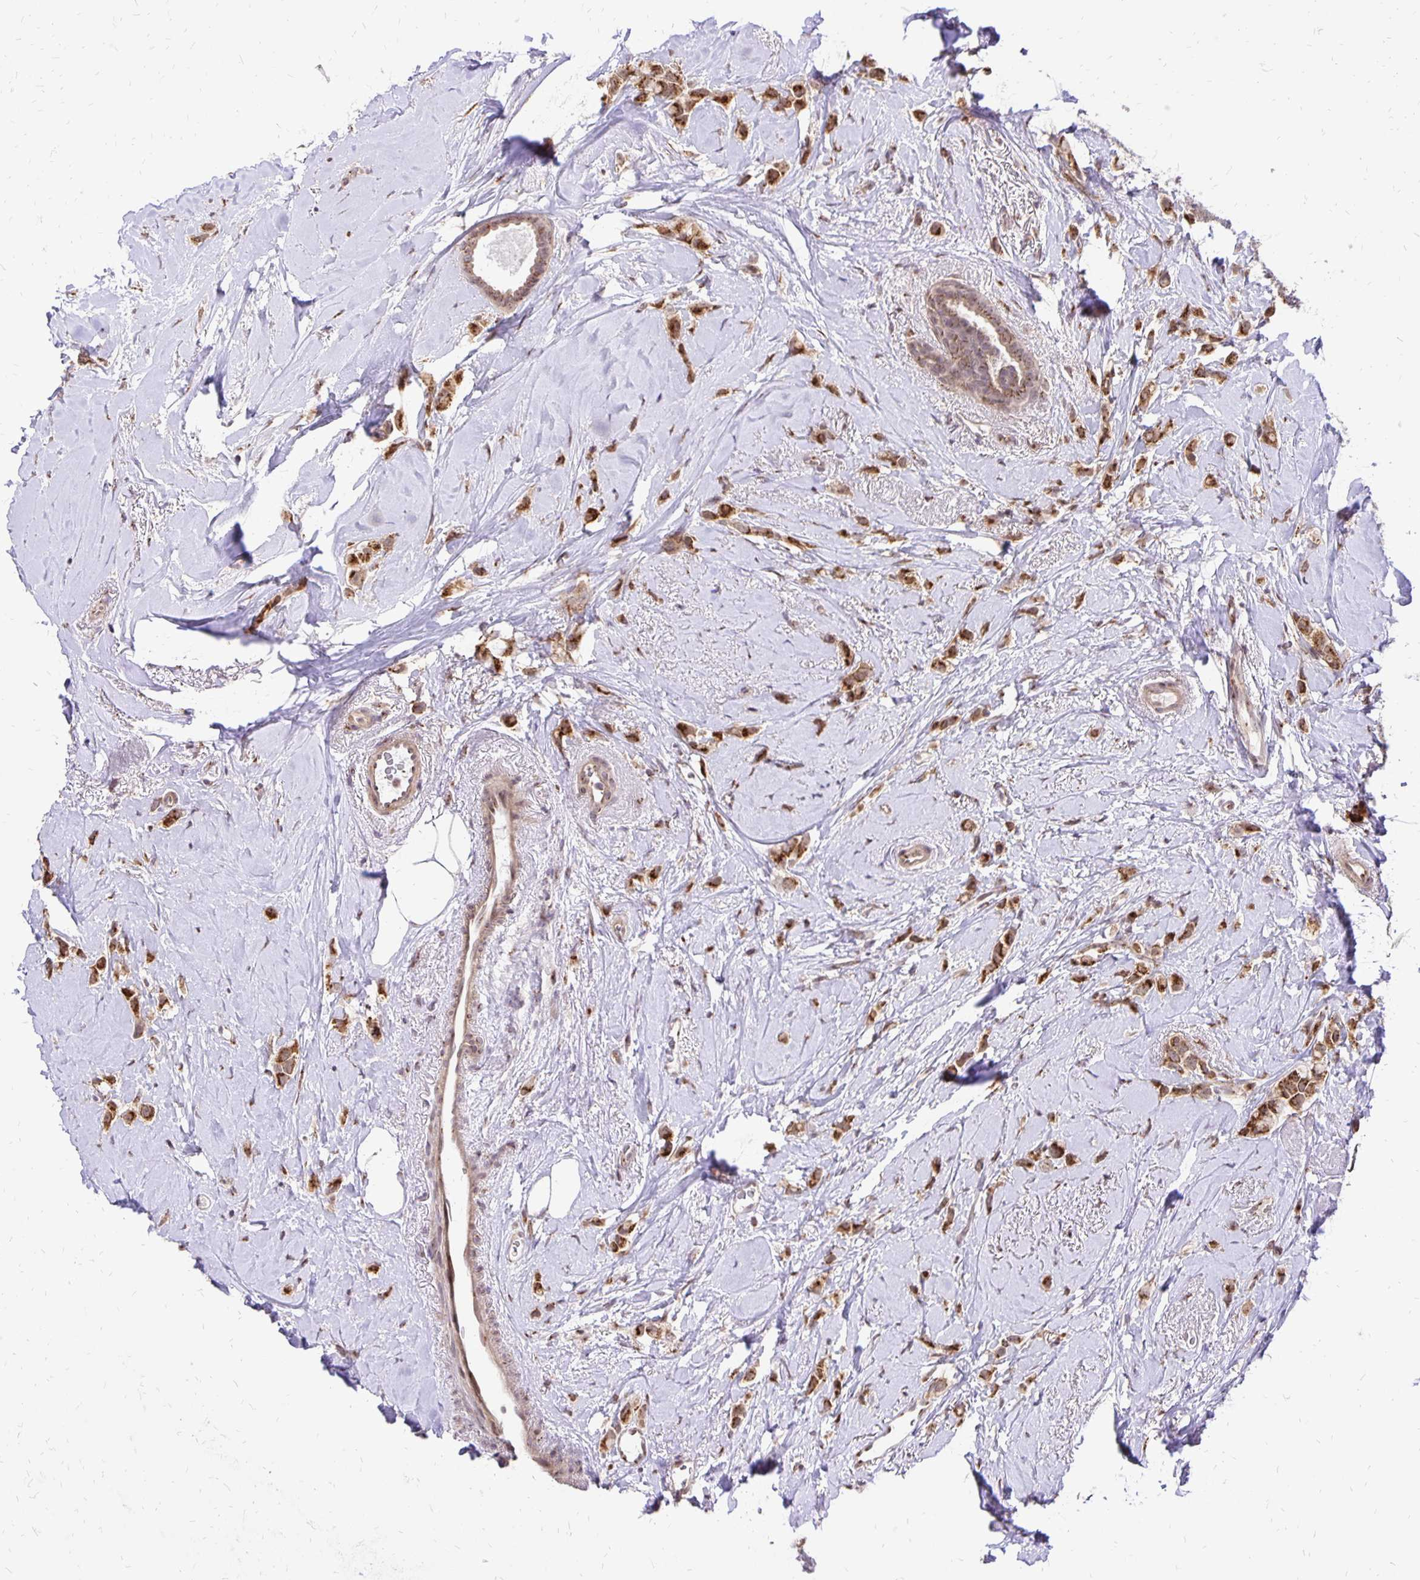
{"staining": {"intensity": "moderate", "quantity": ">75%", "location": "cytoplasmic/membranous,nuclear"}, "tissue": "breast cancer", "cell_type": "Tumor cells", "image_type": "cancer", "snomed": [{"axis": "morphology", "description": "Lobular carcinoma"}, {"axis": "topography", "description": "Breast"}], "caption": "Immunohistochemistry histopathology image of neoplastic tissue: lobular carcinoma (breast) stained using immunohistochemistry demonstrates medium levels of moderate protein expression localized specifically in the cytoplasmic/membranous and nuclear of tumor cells, appearing as a cytoplasmic/membranous and nuclear brown color.", "gene": "GOLGA5", "patient": {"sex": "female", "age": 66}}